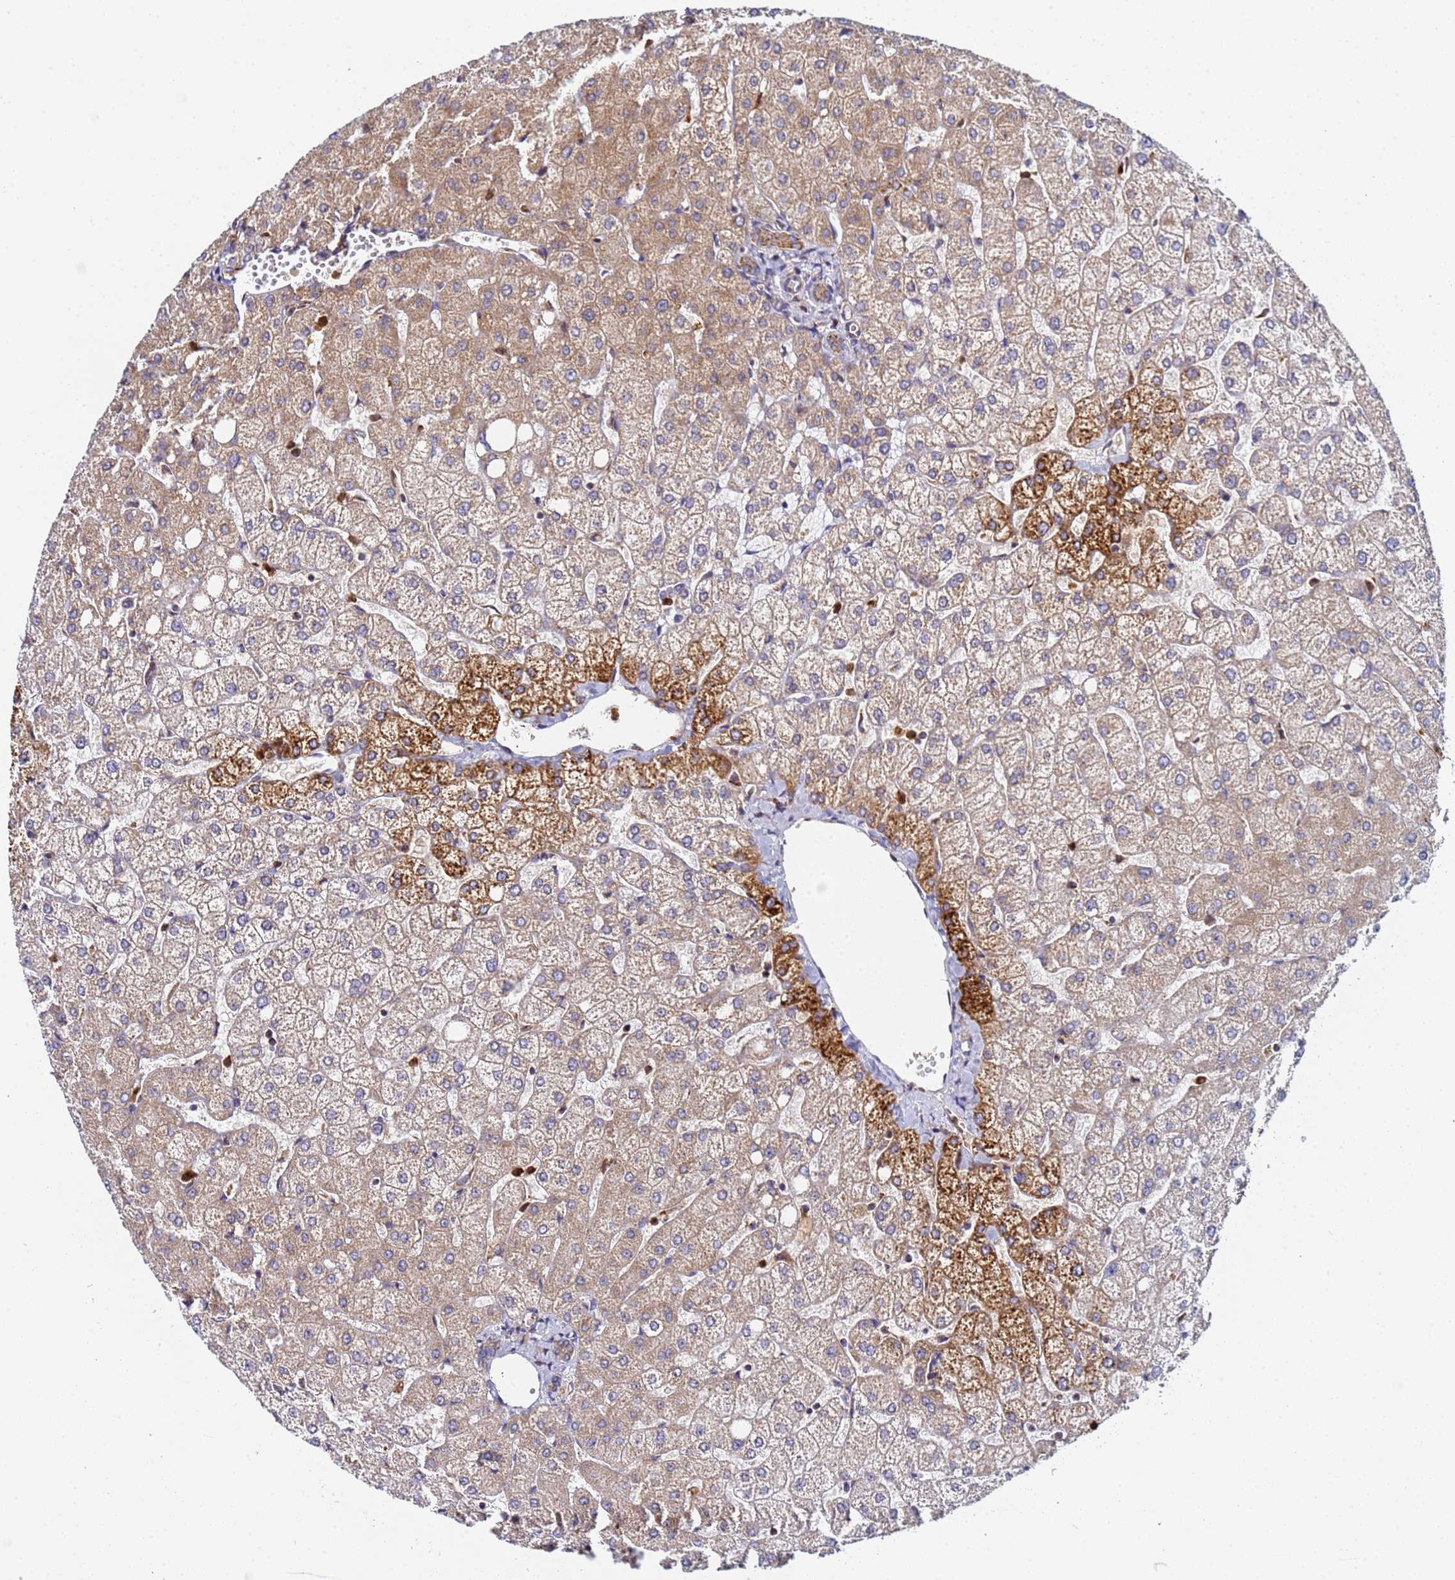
{"staining": {"intensity": "weak", "quantity": ">75%", "location": "cytoplasmic/membranous"}, "tissue": "liver", "cell_type": "Cholangiocytes", "image_type": "normal", "snomed": [{"axis": "morphology", "description": "Normal tissue, NOS"}, {"axis": "topography", "description": "Liver"}], "caption": "Human liver stained with a brown dye shows weak cytoplasmic/membranous positive expression in approximately >75% of cholangiocytes.", "gene": "CCDC127", "patient": {"sex": "female", "age": 54}}